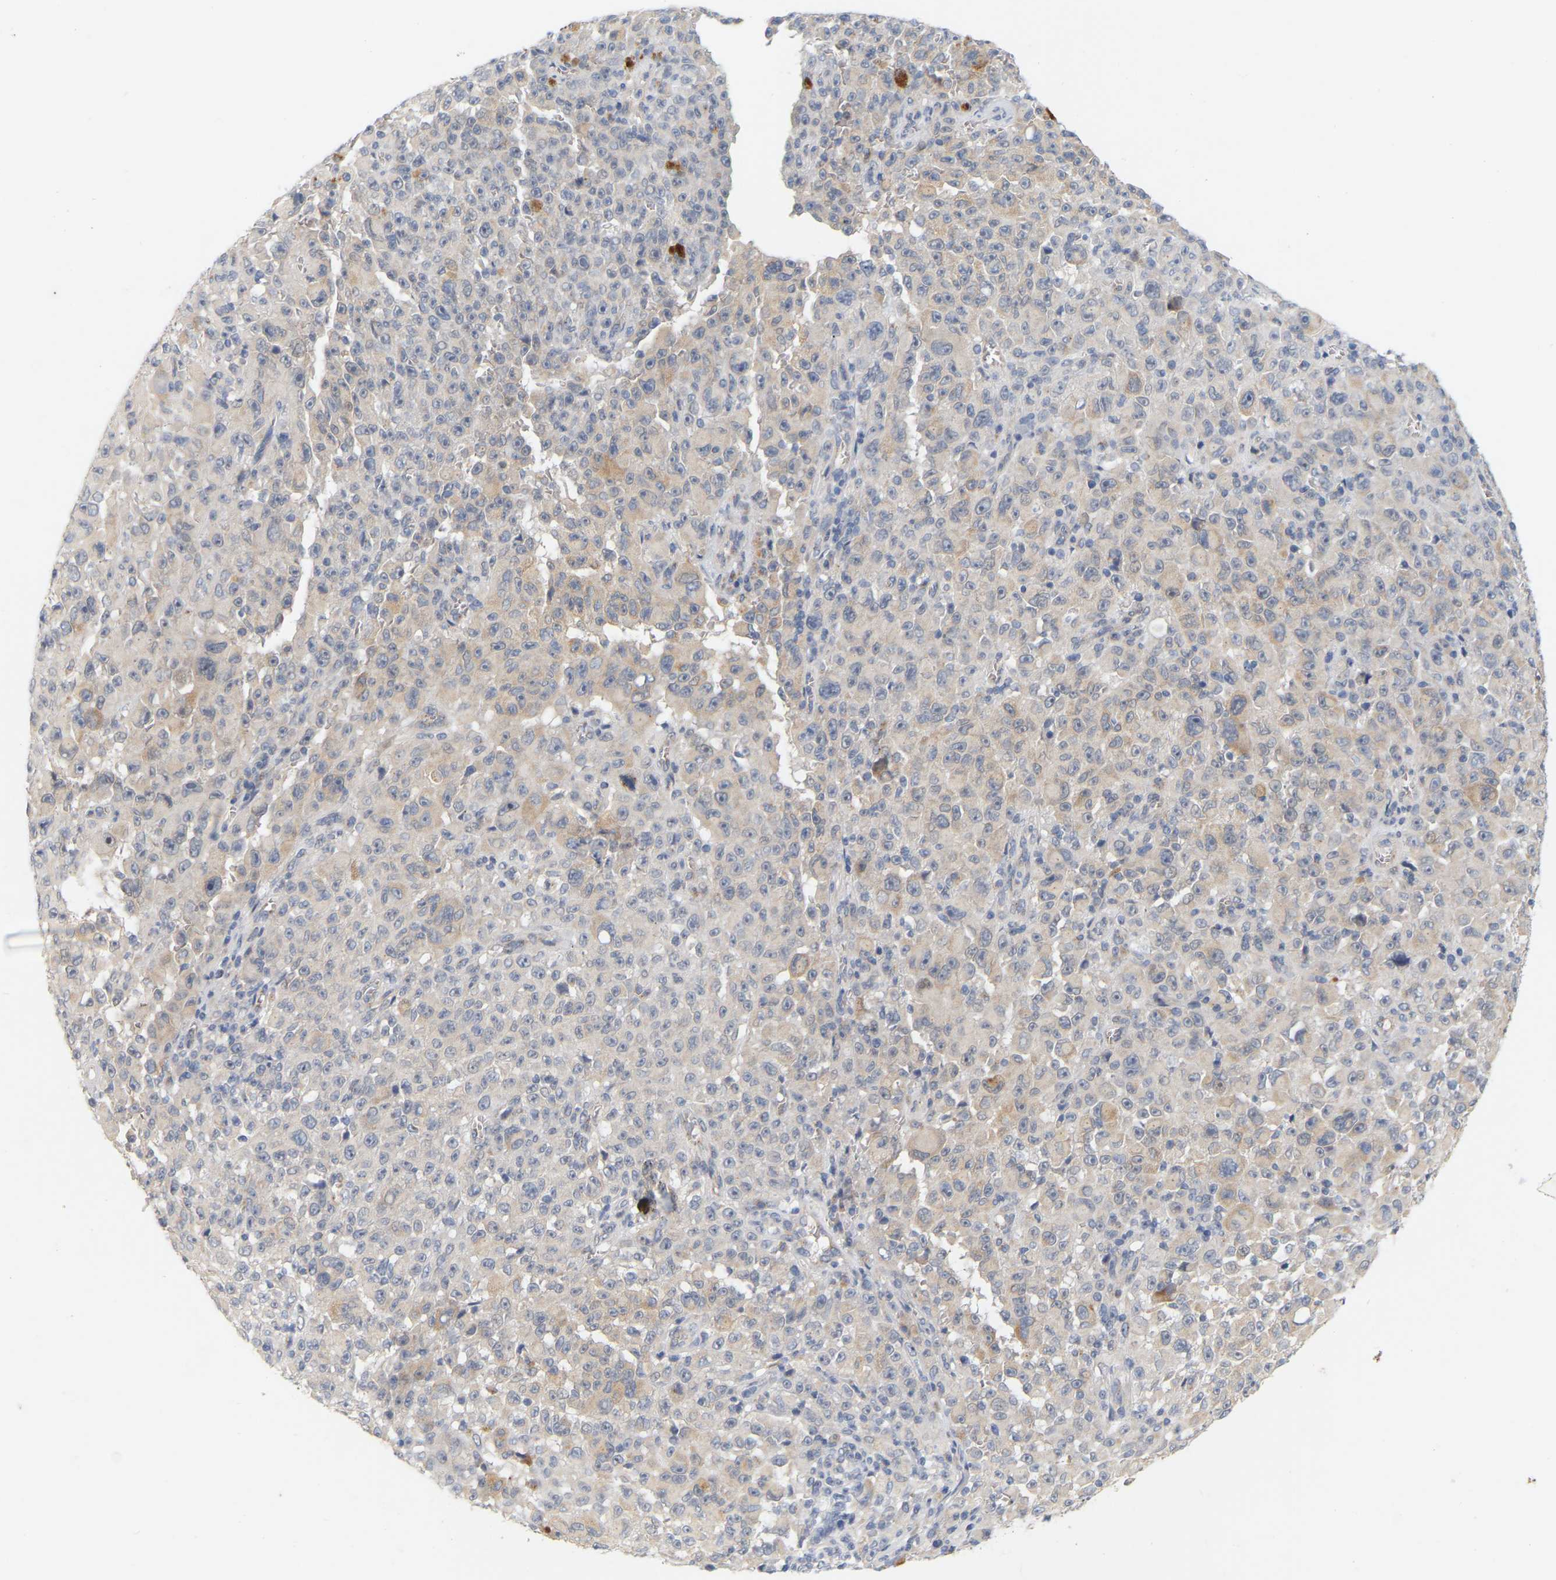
{"staining": {"intensity": "weak", "quantity": "25%-75%", "location": "cytoplasmic/membranous"}, "tissue": "melanoma", "cell_type": "Tumor cells", "image_type": "cancer", "snomed": [{"axis": "morphology", "description": "Malignant melanoma, NOS"}, {"axis": "topography", "description": "Skin"}], "caption": "DAB immunohistochemical staining of human melanoma exhibits weak cytoplasmic/membranous protein staining in about 25%-75% of tumor cells.", "gene": "MINDY4", "patient": {"sex": "female", "age": 82}}